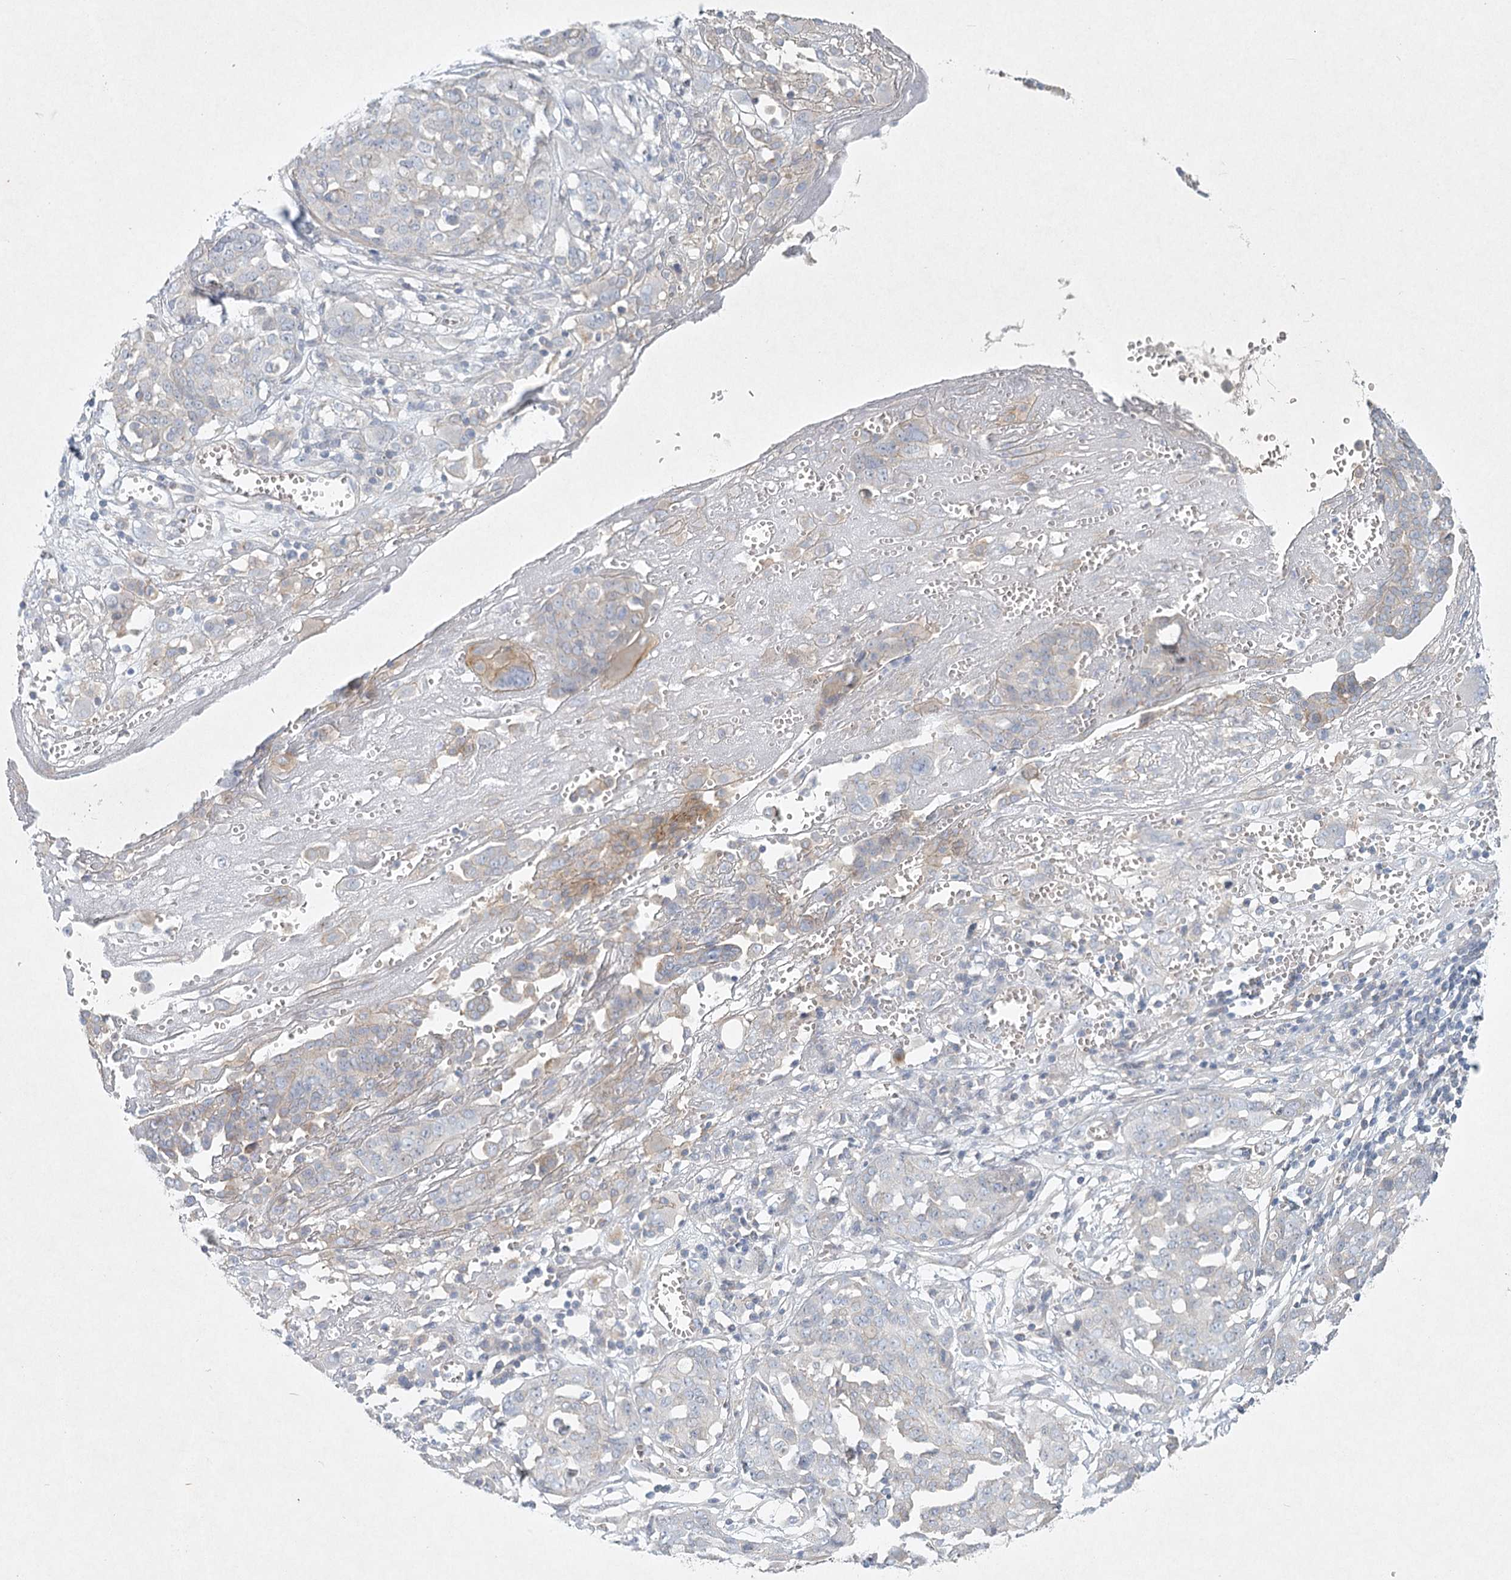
{"staining": {"intensity": "weak", "quantity": "<25%", "location": "cytoplasmic/membranous"}, "tissue": "ovarian cancer", "cell_type": "Tumor cells", "image_type": "cancer", "snomed": [{"axis": "morphology", "description": "Cystadenocarcinoma, serous, NOS"}, {"axis": "topography", "description": "Soft tissue"}, {"axis": "topography", "description": "Ovary"}], "caption": "Tumor cells show no significant staining in ovarian cancer.", "gene": "DNMBP", "patient": {"sex": "female", "age": 57}}